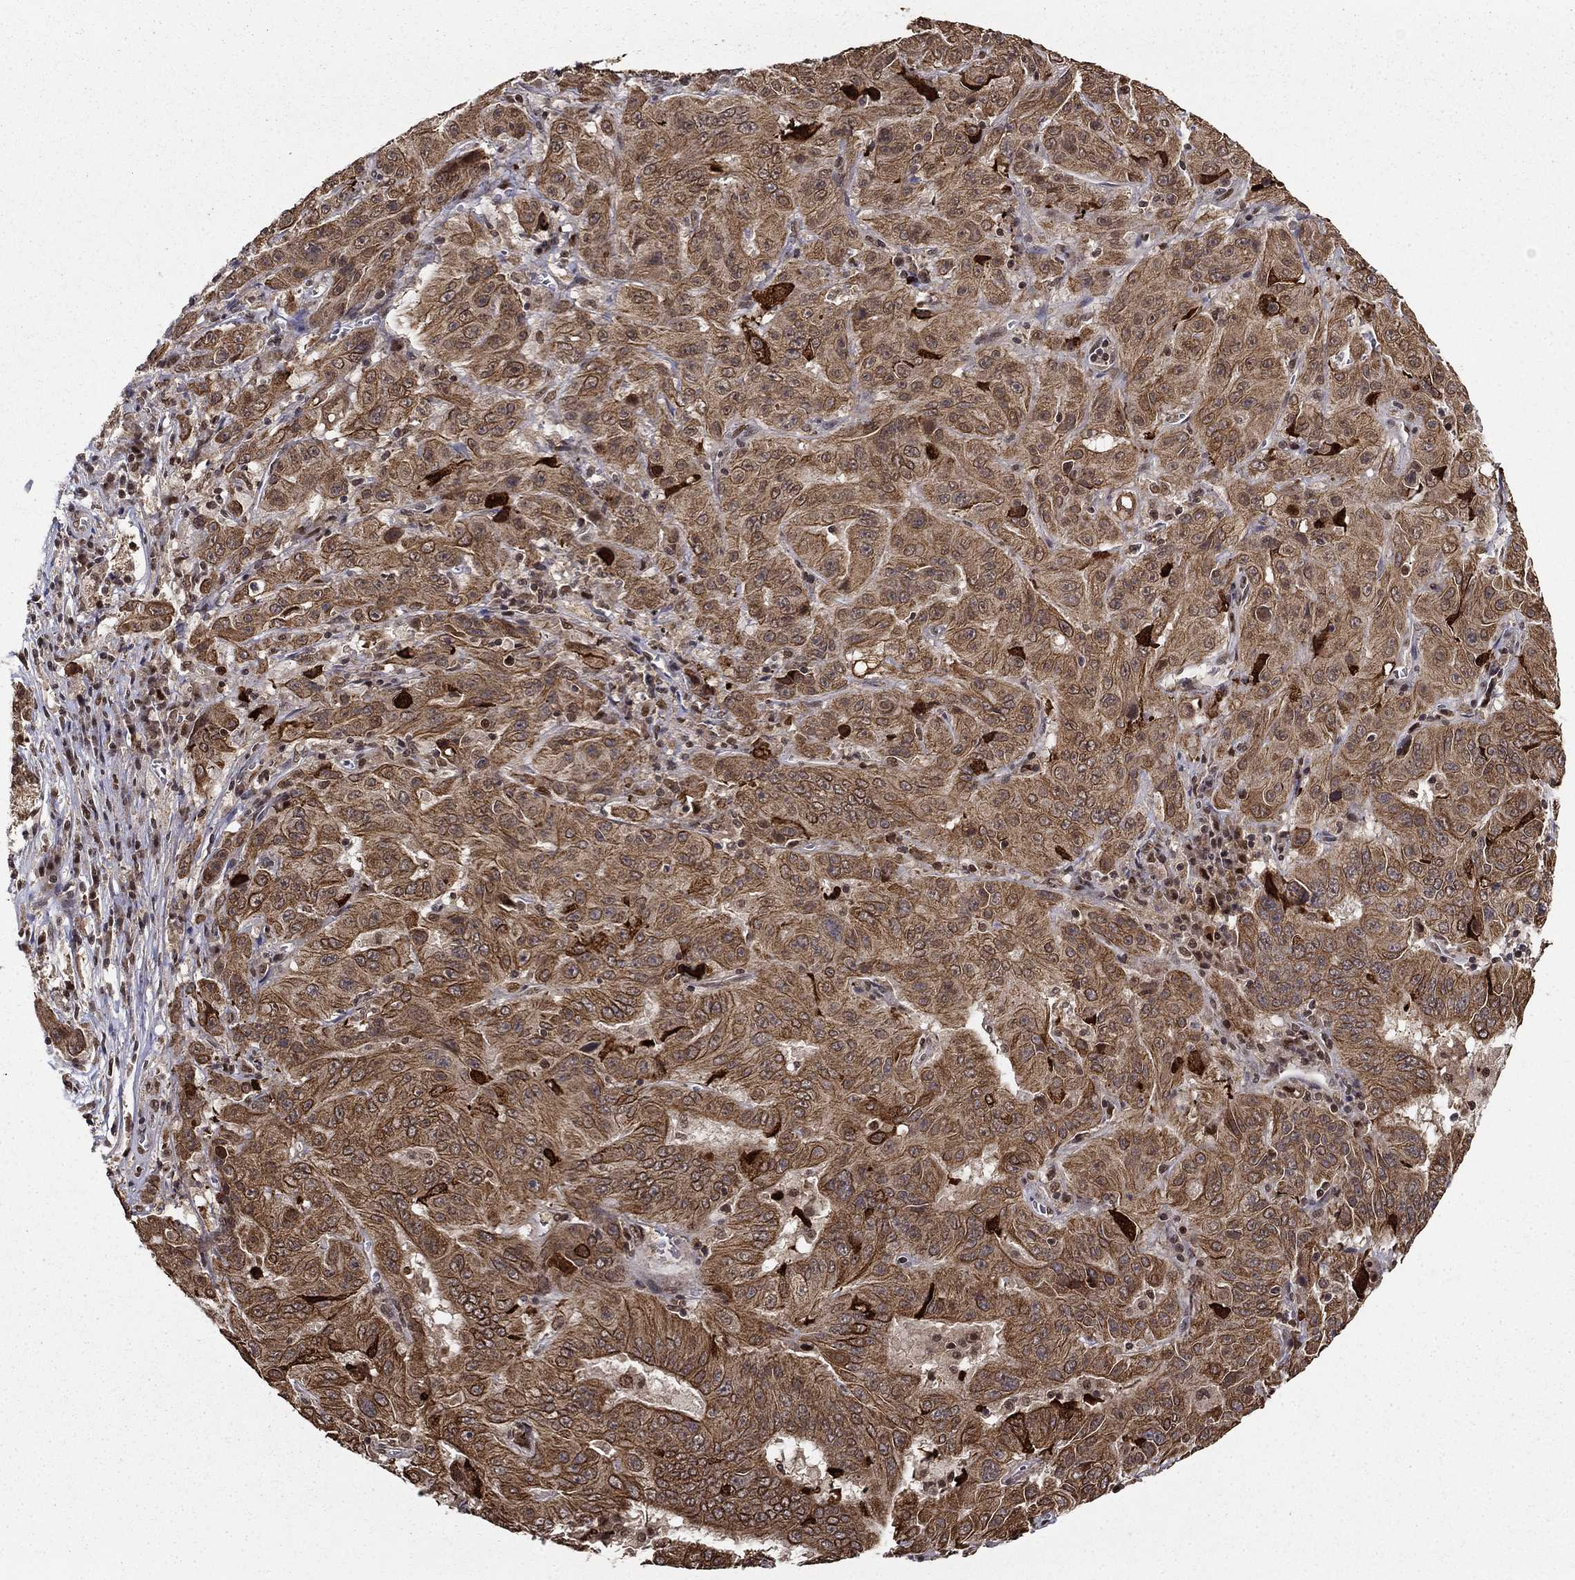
{"staining": {"intensity": "moderate", "quantity": ">75%", "location": "cytoplasmic/membranous"}, "tissue": "pancreatic cancer", "cell_type": "Tumor cells", "image_type": "cancer", "snomed": [{"axis": "morphology", "description": "Adenocarcinoma, NOS"}, {"axis": "topography", "description": "Pancreas"}], "caption": "IHC photomicrograph of human adenocarcinoma (pancreatic) stained for a protein (brown), which reveals medium levels of moderate cytoplasmic/membranous positivity in about >75% of tumor cells.", "gene": "CDCA7L", "patient": {"sex": "male", "age": 63}}